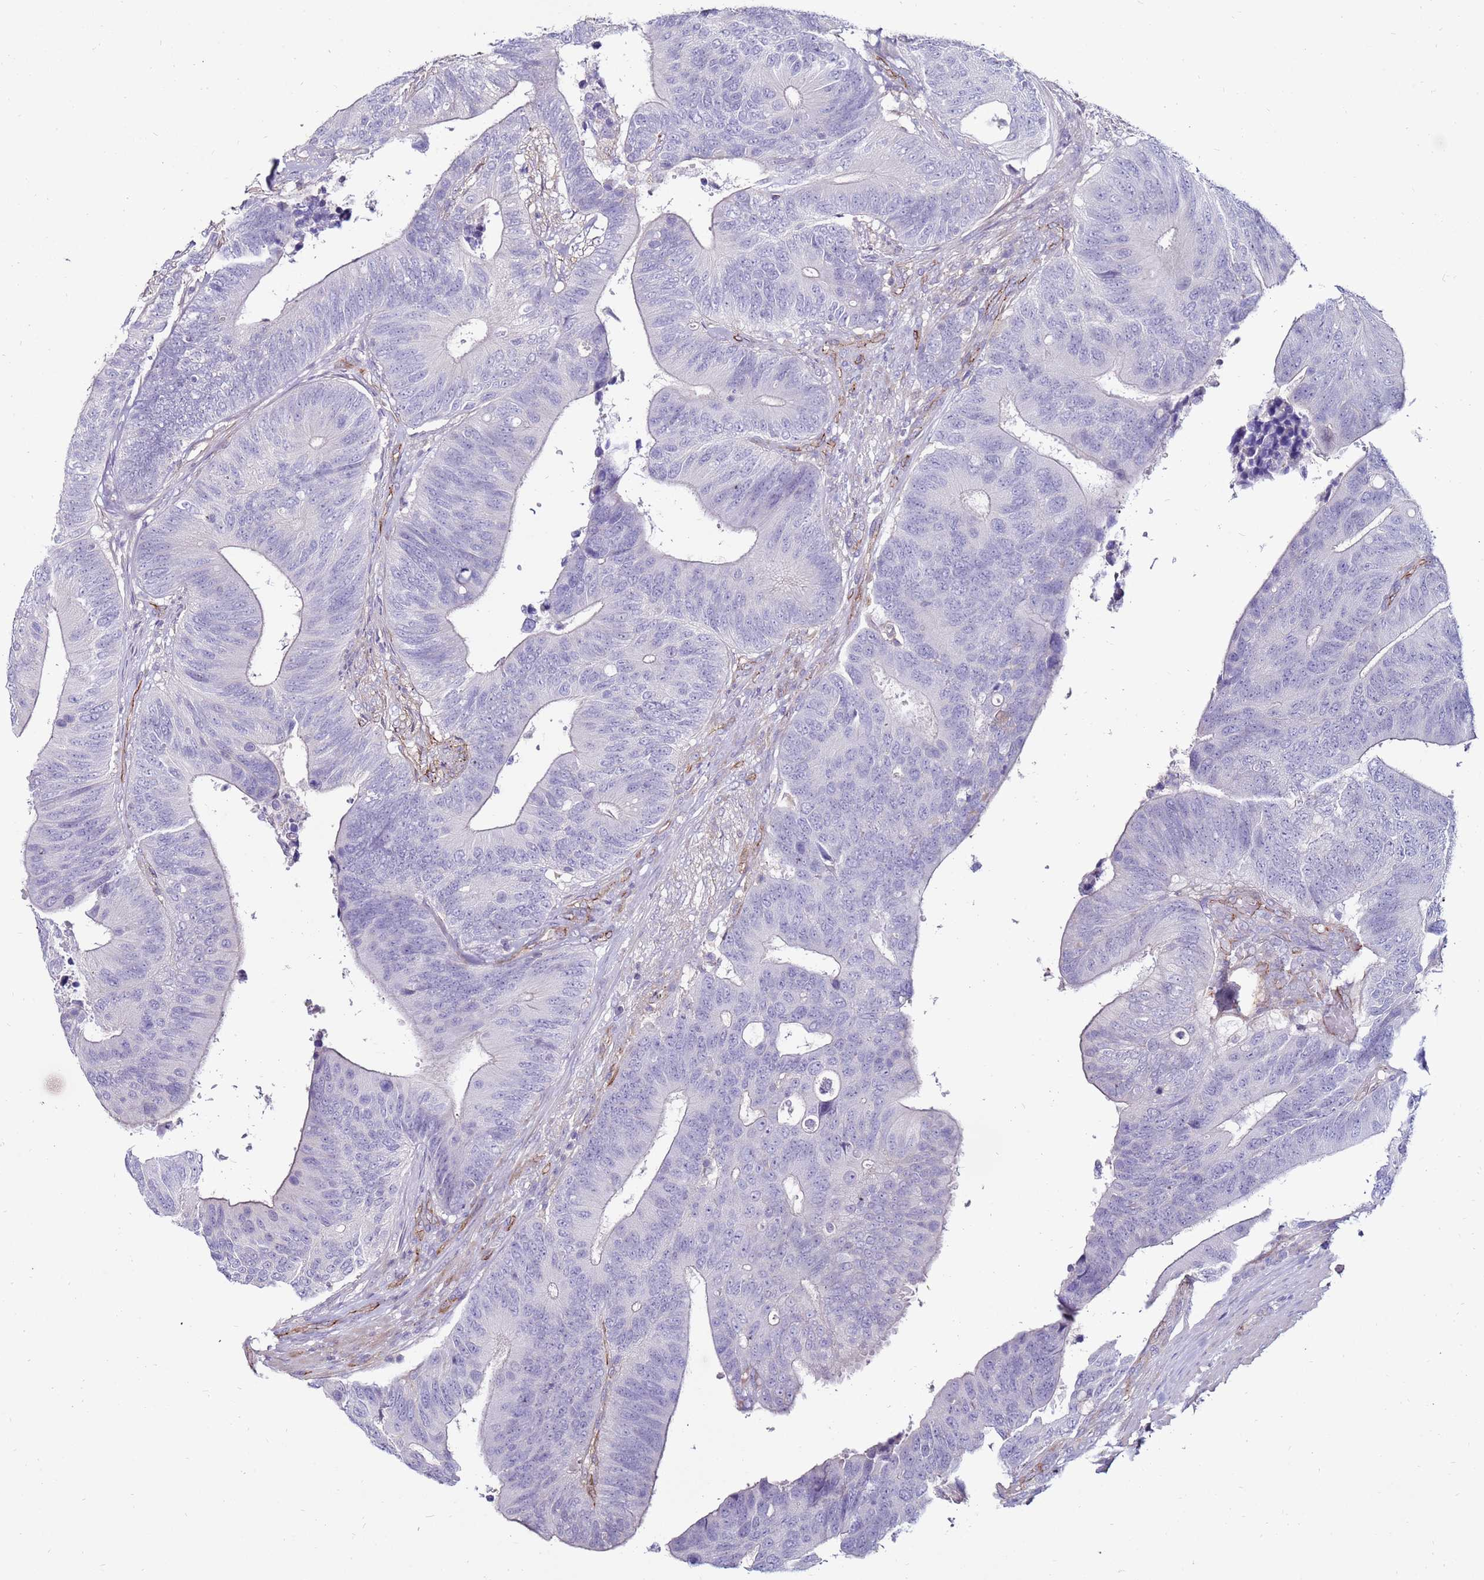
{"staining": {"intensity": "negative", "quantity": "none", "location": "none"}, "tissue": "colorectal cancer", "cell_type": "Tumor cells", "image_type": "cancer", "snomed": [{"axis": "morphology", "description": "Adenocarcinoma, NOS"}, {"axis": "topography", "description": "Colon"}], "caption": "This is a histopathology image of IHC staining of colorectal cancer, which shows no staining in tumor cells. Brightfield microscopy of immunohistochemistry stained with DAB (brown) and hematoxylin (blue), captured at high magnification.", "gene": "CLEC4M", "patient": {"sex": "male", "age": 87}}